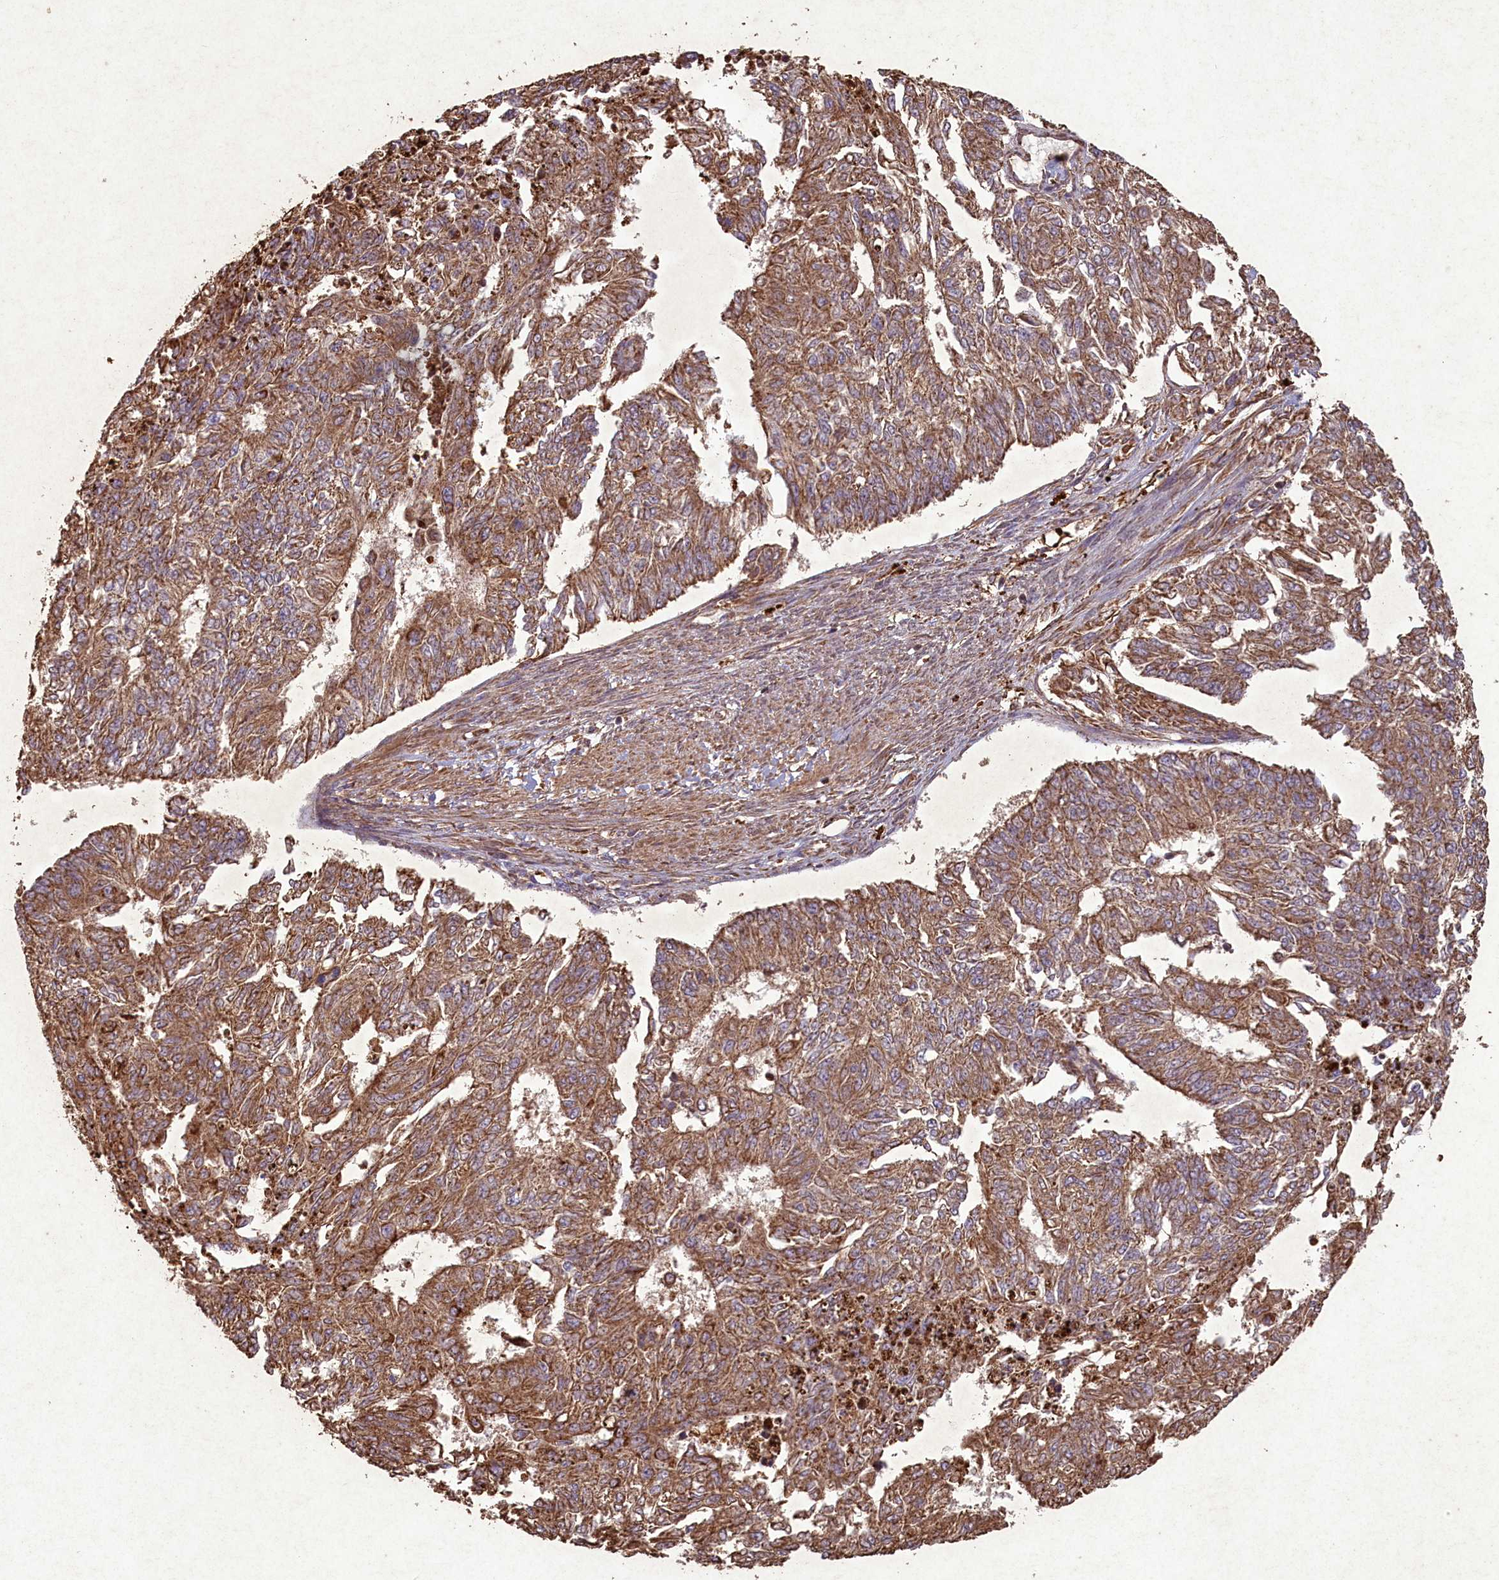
{"staining": {"intensity": "moderate", "quantity": ">75%", "location": "cytoplasmic/membranous"}, "tissue": "endometrial cancer", "cell_type": "Tumor cells", "image_type": "cancer", "snomed": [{"axis": "morphology", "description": "Adenocarcinoma, NOS"}, {"axis": "topography", "description": "Endometrium"}], "caption": "Immunohistochemical staining of human endometrial adenocarcinoma shows medium levels of moderate cytoplasmic/membranous protein expression in approximately >75% of tumor cells.", "gene": "CIAO2B", "patient": {"sex": "female", "age": 32}}